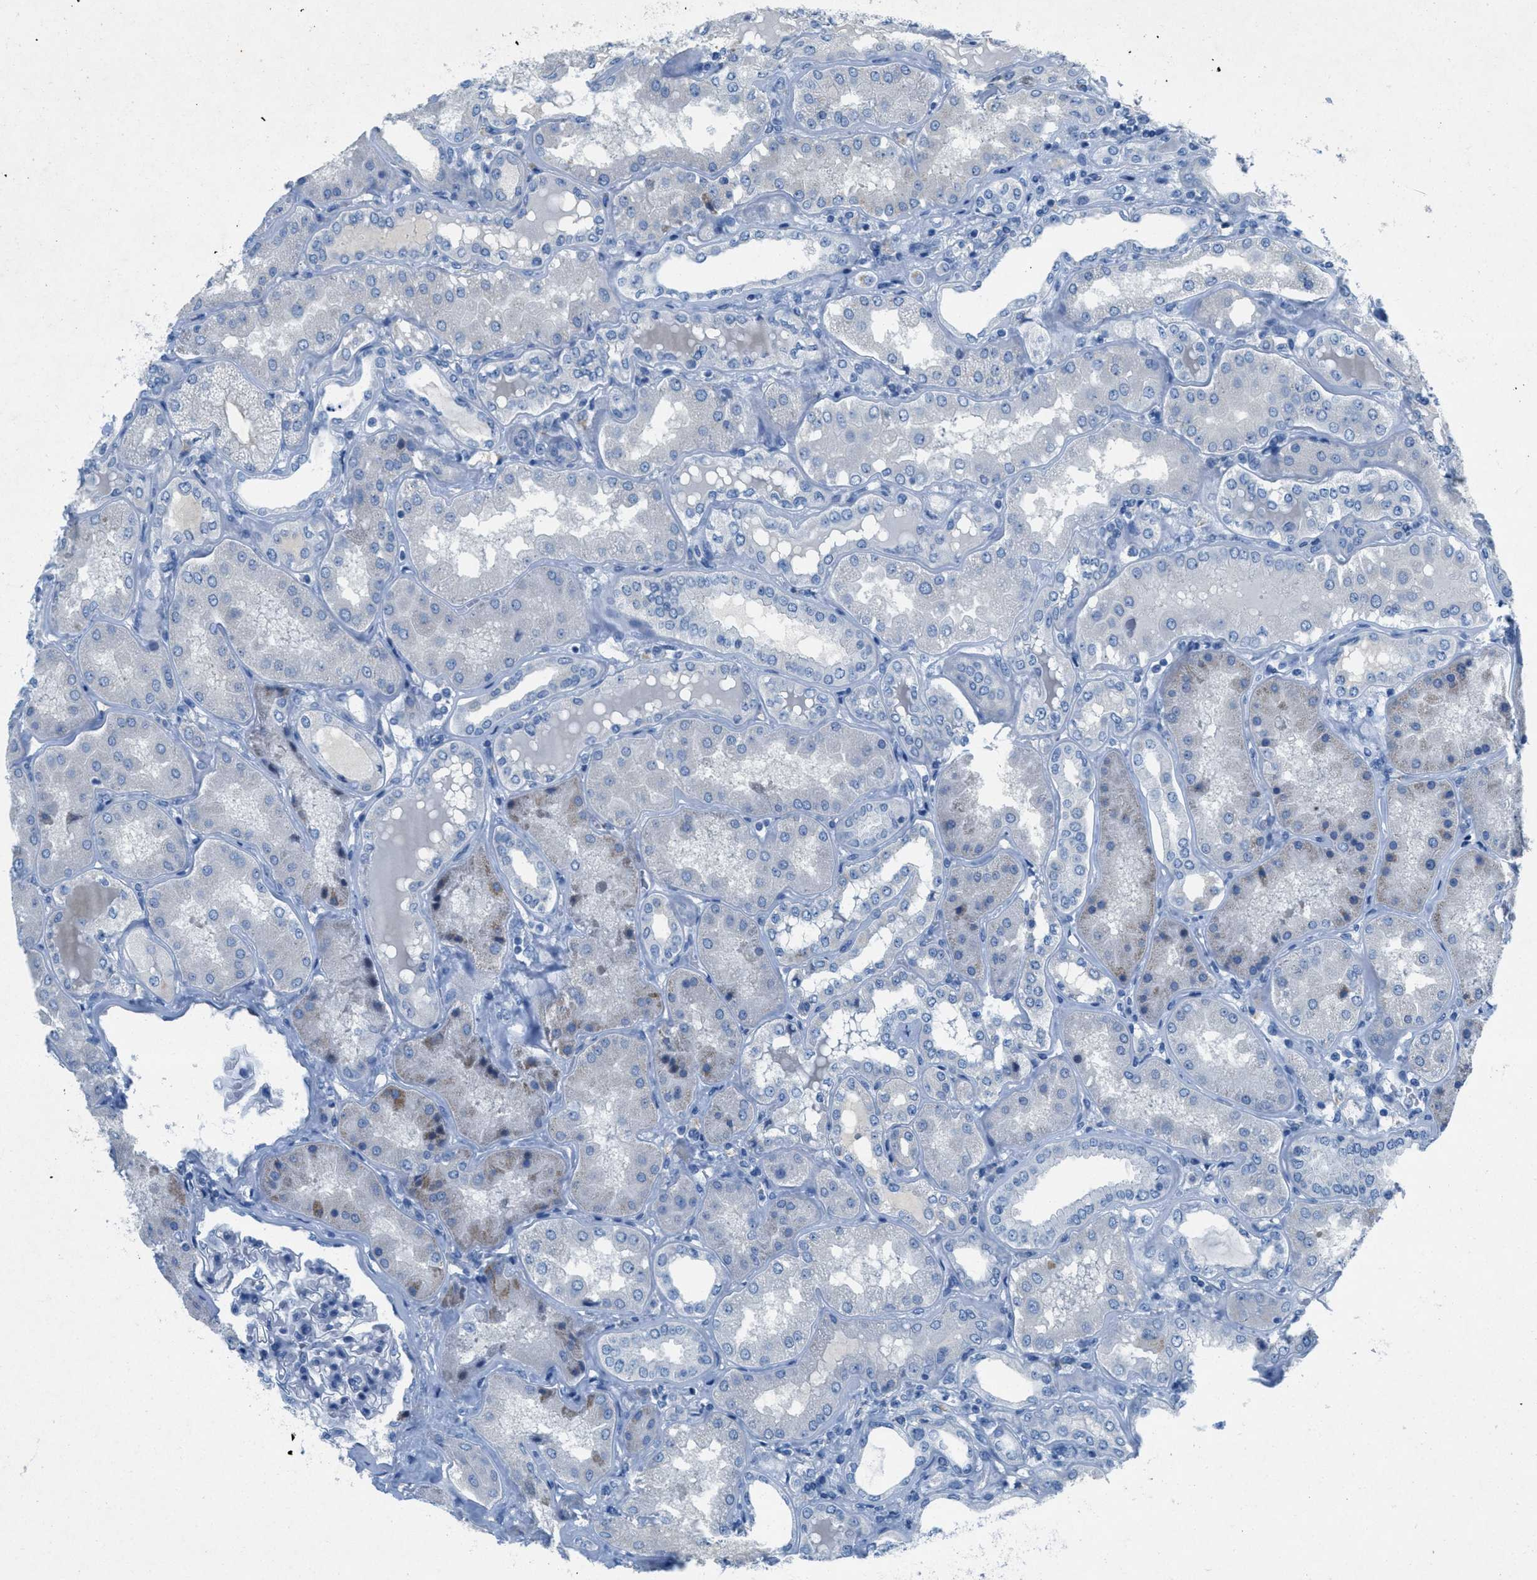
{"staining": {"intensity": "negative", "quantity": "none", "location": "none"}, "tissue": "kidney", "cell_type": "Cells in glomeruli", "image_type": "normal", "snomed": [{"axis": "morphology", "description": "Normal tissue, NOS"}, {"axis": "topography", "description": "Kidney"}], "caption": "The immunohistochemistry (IHC) photomicrograph has no significant positivity in cells in glomeruli of kidney. Brightfield microscopy of IHC stained with DAB (3,3'-diaminobenzidine) (brown) and hematoxylin (blue), captured at high magnification.", "gene": "GALNT17", "patient": {"sex": "female", "age": 56}}